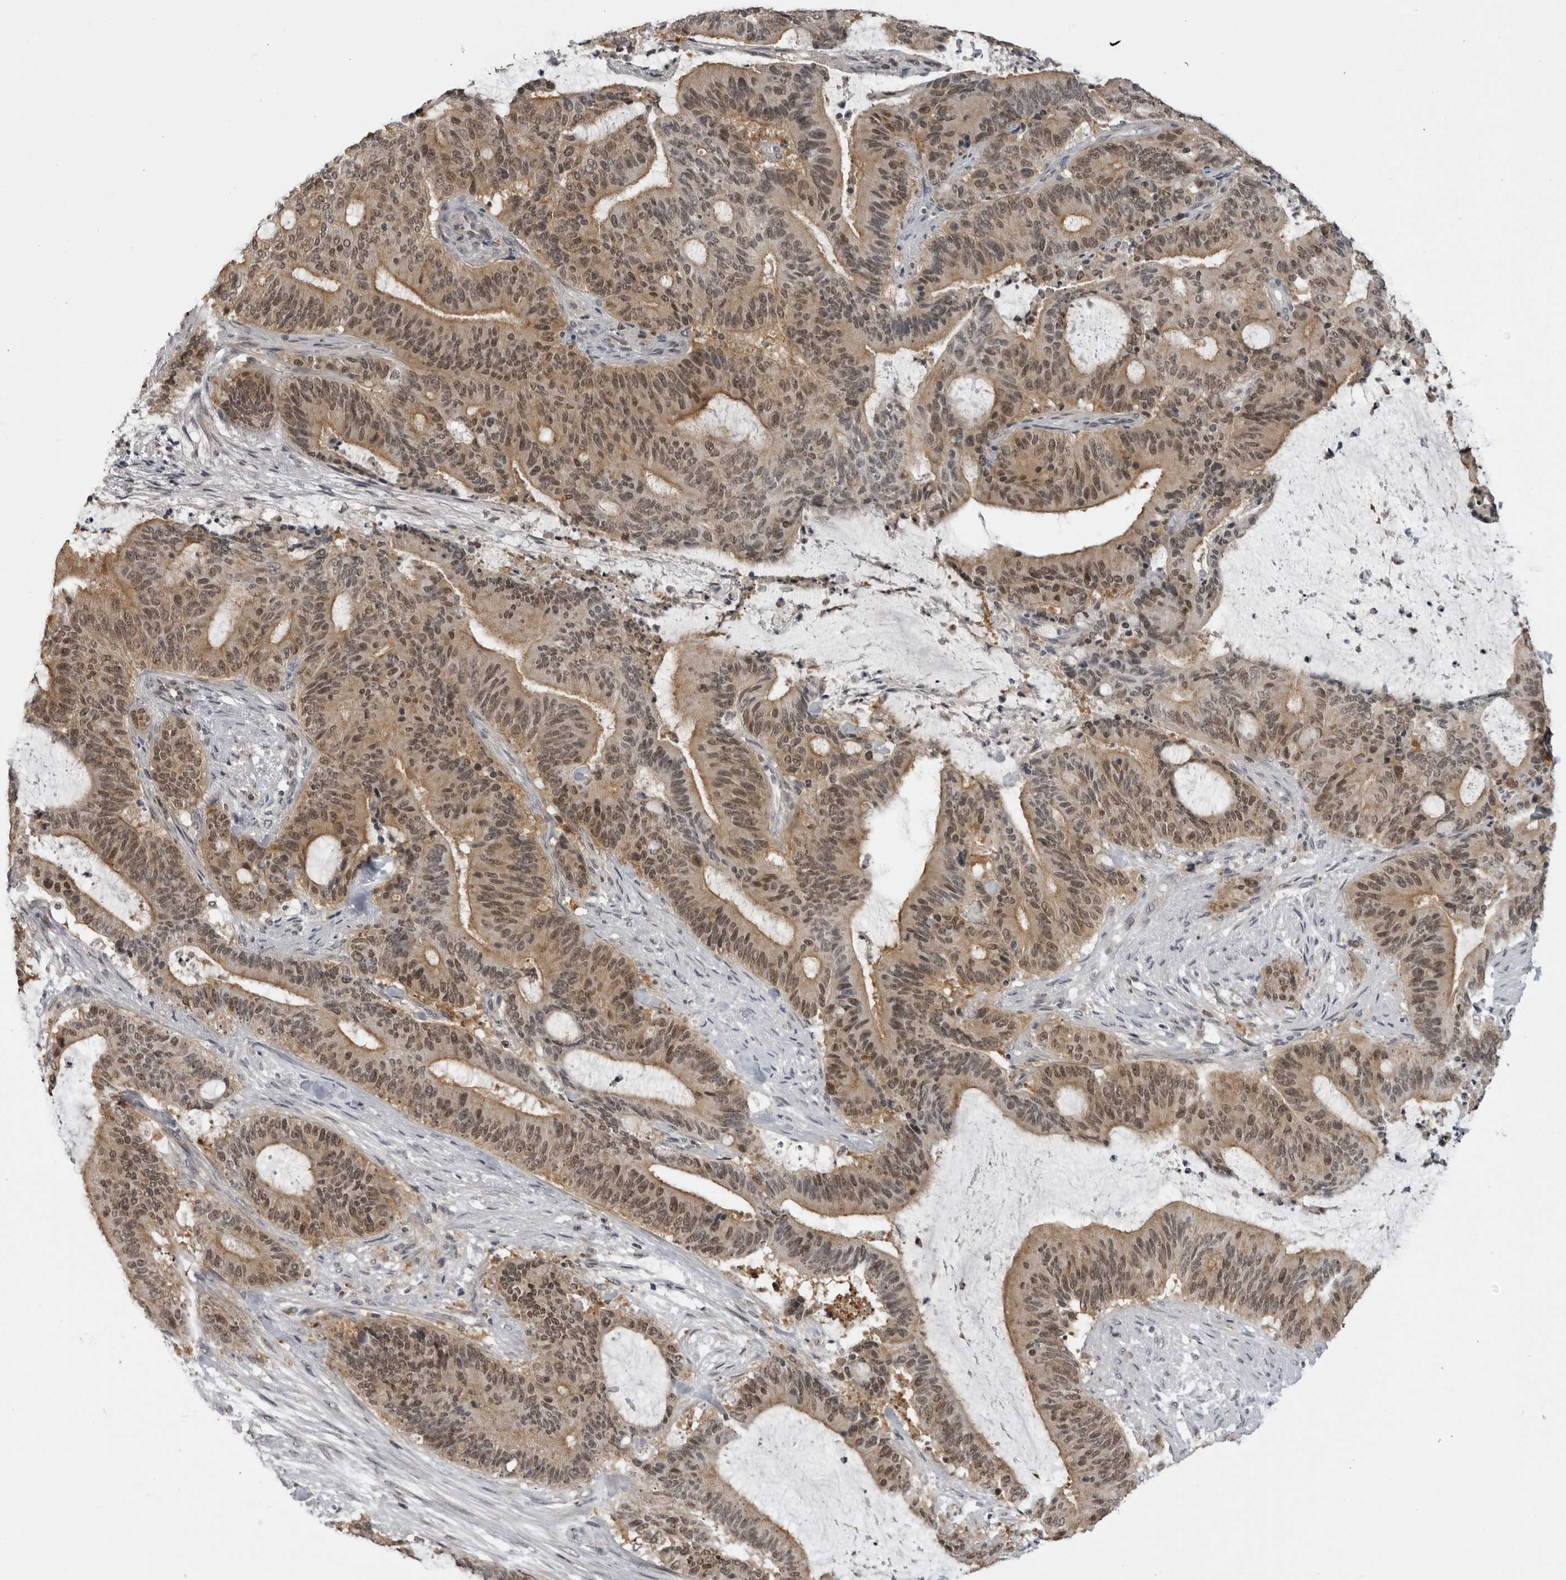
{"staining": {"intensity": "moderate", "quantity": ">75%", "location": "cytoplasmic/membranous,nuclear"}, "tissue": "liver cancer", "cell_type": "Tumor cells", "image_type": "cancer", "snomed": [{"axis": "morphology", "description": "Normal tissue, NOS"}, {"axis": "morphology", "description": "Cholangiocarcinoma"}, {"axis": "topography", "description": "Liver"}, {"axis": "topography", "description": "Peripheral nerve tissue"}], "caption": "Immunohistochemical staining of human cholangiocarcinoma (liver) exhibits moderate cytoplasmic/membranous and nuclear protein positivity in about >75% of tumor cells.", "gene": "PDCL3", "patient": {"sex": "female", "age": 73}}